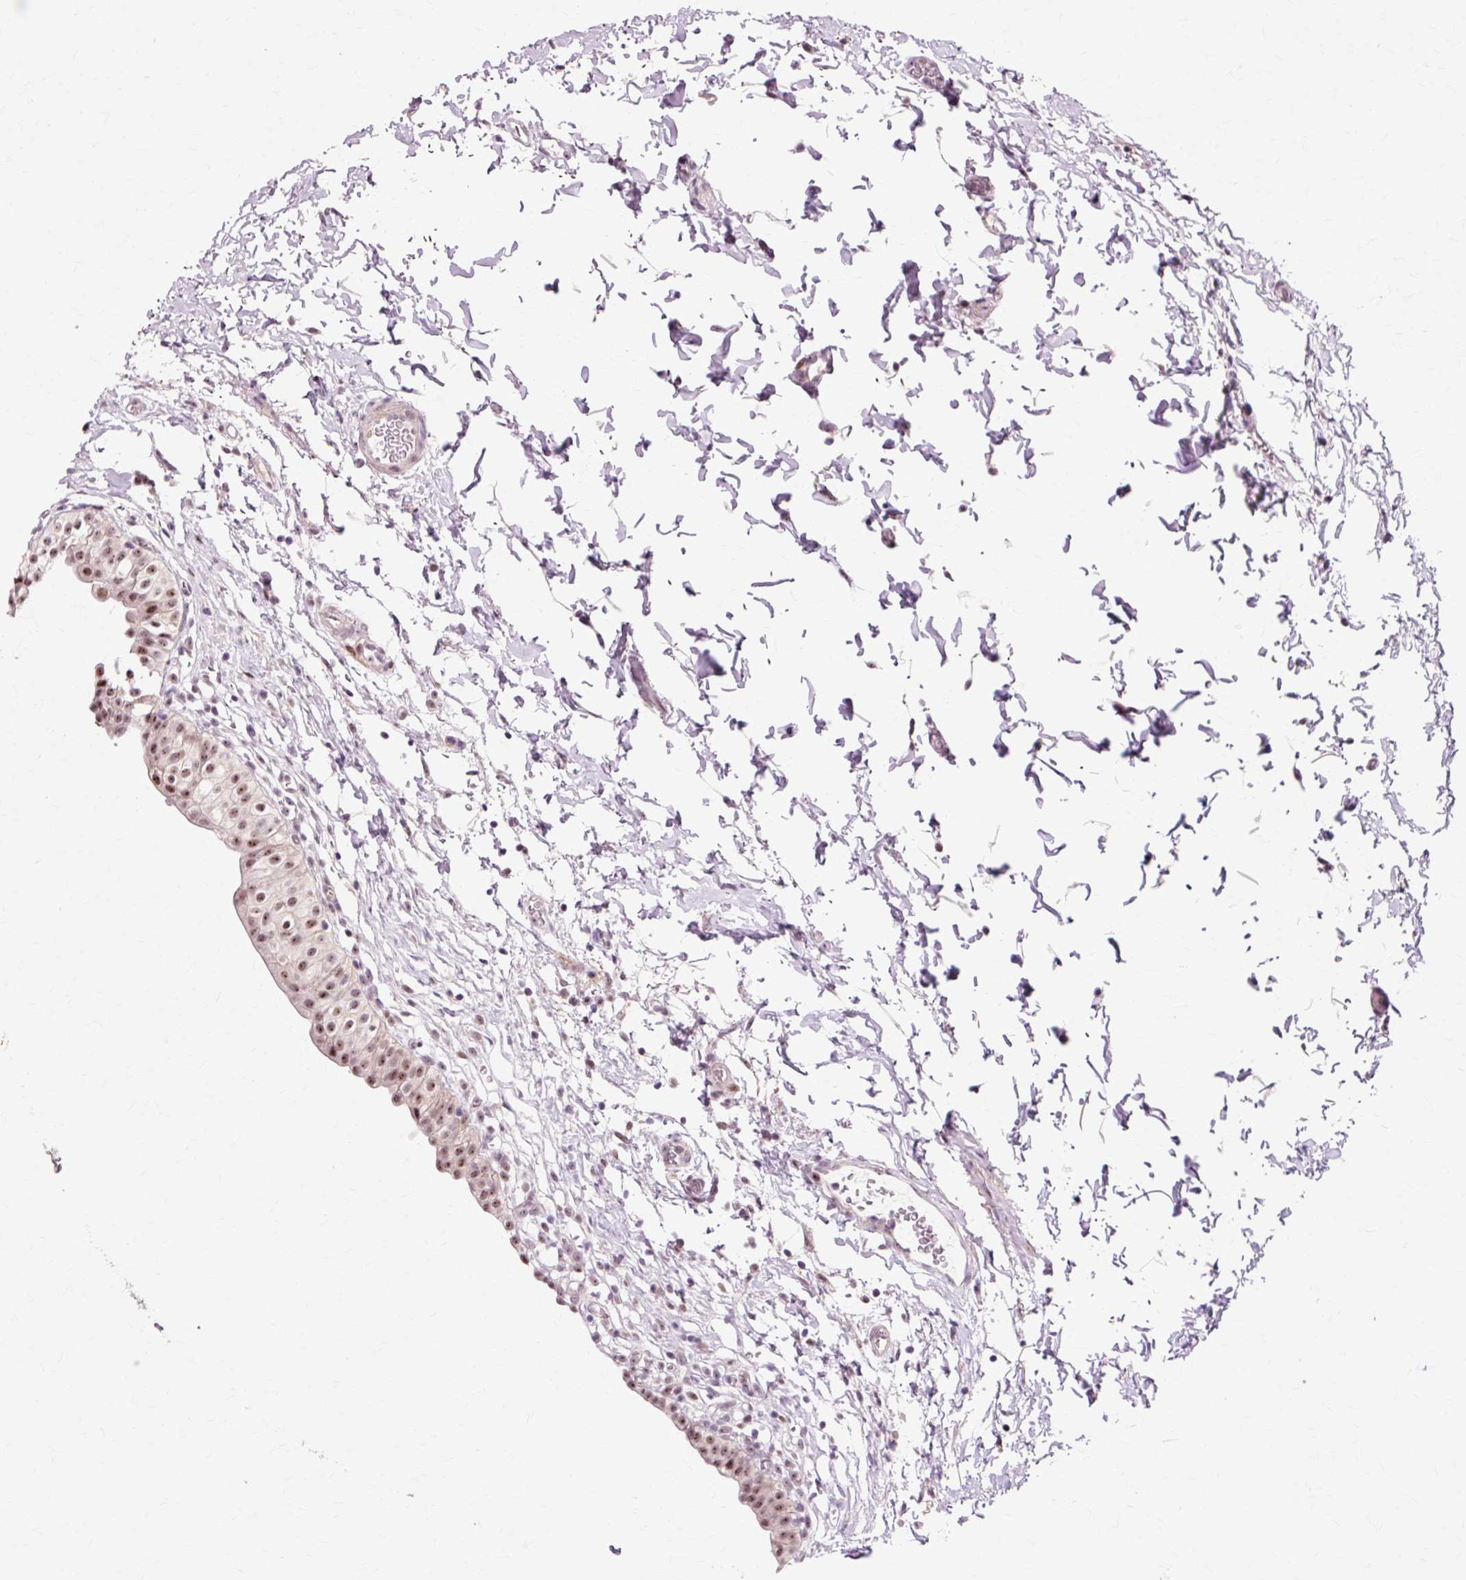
{"staining": {"intensity": "moderate", "quantity": ">75%", "location": "nuclear"}, "tissue": "urinary bladder", "cell_type": "Urothelial cells", "image_type": "normal", "snomed": [{"axis": "morphology", "description": "Normal tissue, NOS"}, {"axis": "topography", "description": "Urinary bladder"}, {"axis": "topography", "description": "Peripheral nerve tissue"}], "caption": "Immunohistochemistry of unremarkable urinary bladder shows medium levels of moderate nuclear expression in approximately >75% of urothelial cells. (IHC, brightfield microscopy, high magnification).", "gene": "MACROD2", "patient": {"sex": "male", "age": 55}}